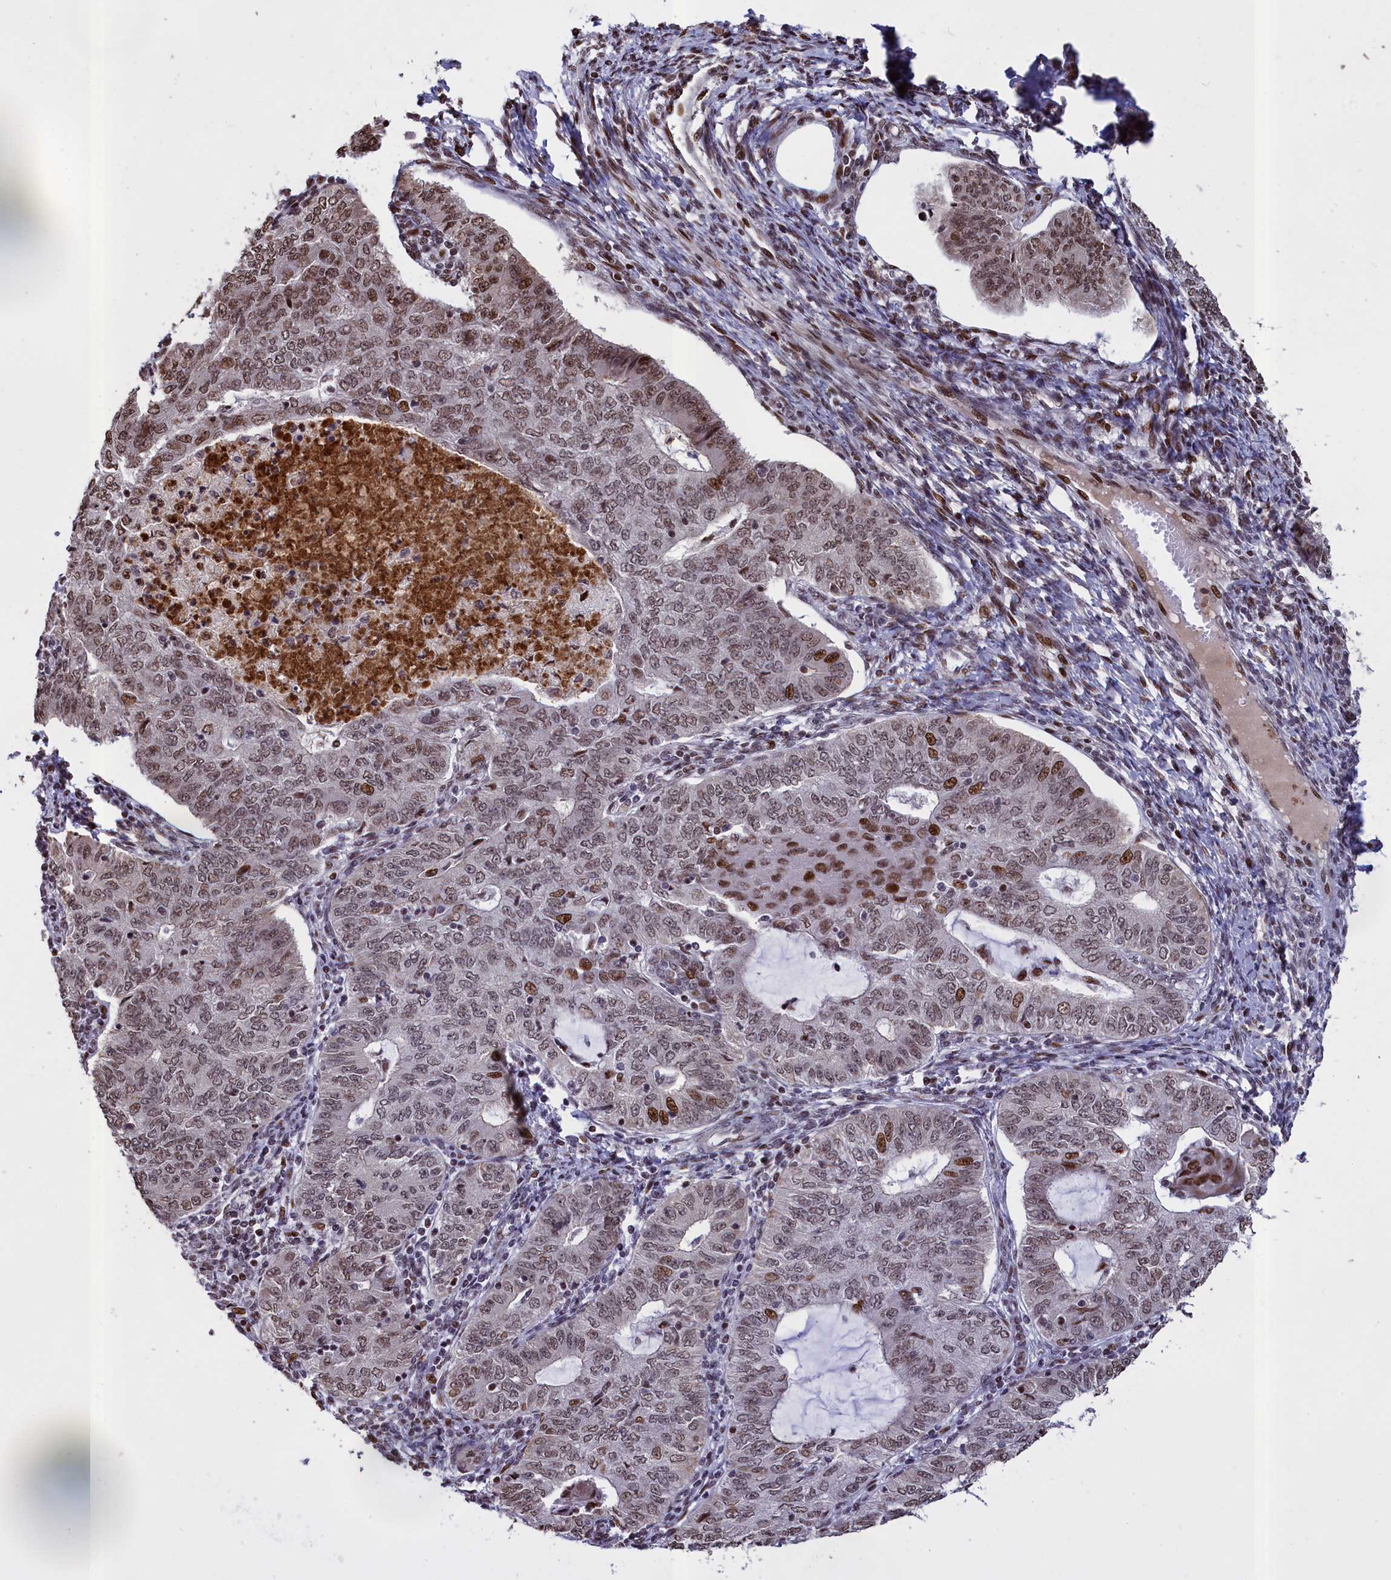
{"staining": {"intensity": "moderate", "quantity": "25%-75%", "location": "nuclear"}, "tissue": "endometrial cancer", "cell_type": "Tumor cells", "image_type": "cancer", "snomed": [{"axis": "morphology", "description": "Adenocarcinoma, NOS"}, {"axis": "topography", "description": "Endometrium"}], "caption": "A brown stain shows moderate nuclear positivity of a protein in adenocarcinoma (endometrial) tumor cells. (Stains: DAB (3,3'-diaminobenzidine) in brown, nuclei in blue, Microscopy: brightfield microscopy at high magnification).", "gene": "RELB", "patient": {"sex": "female", "age": 32}}